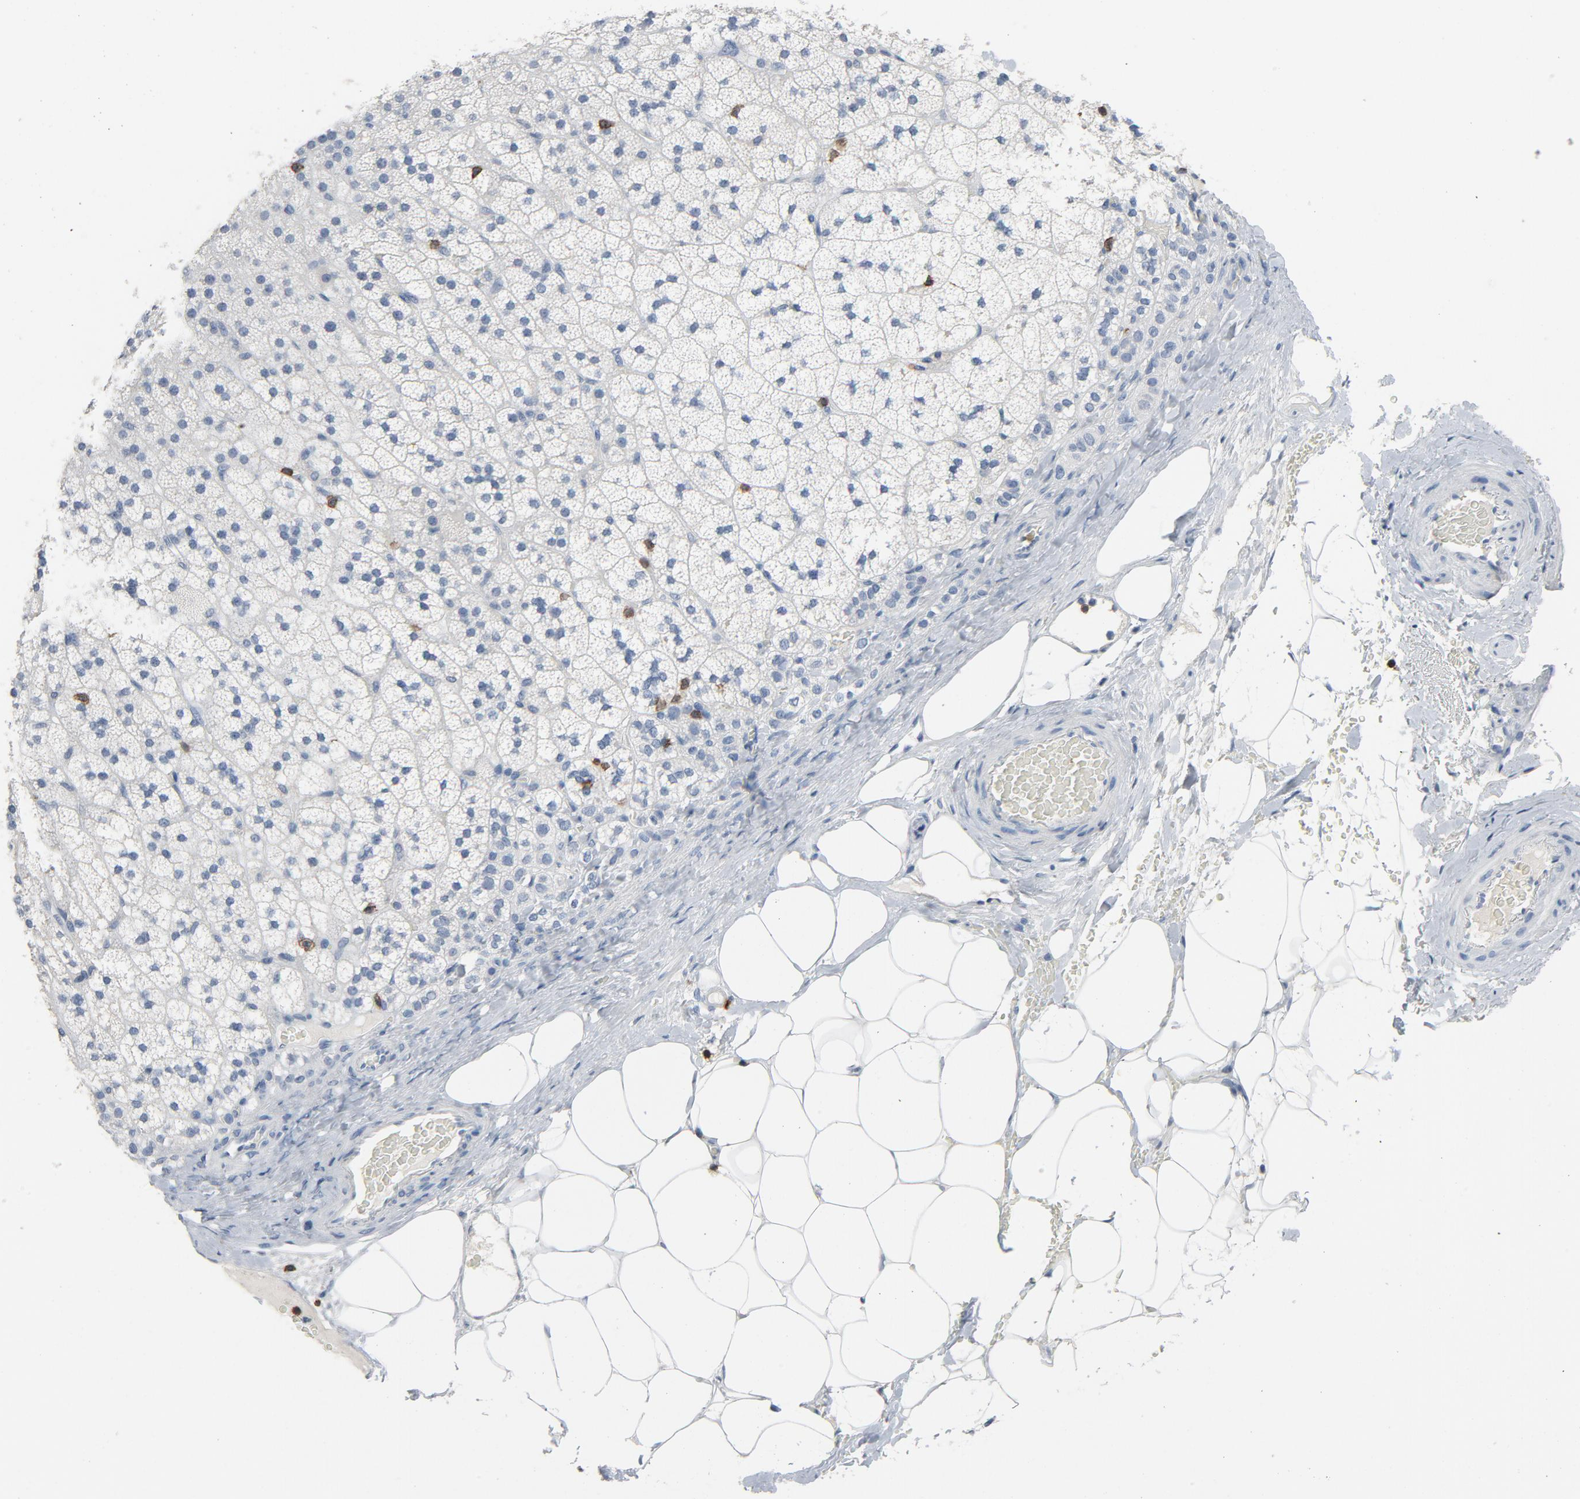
{"staining": {"intensity": "weak", "quantity": "<25%", "location": "cytoplasmic/membranous"}, "tissue": "adrenal gland", "cell_type": "Glandular cells", "image_type": "normal", "snomed": [{"axis": "morphology", "description": "Normal tissue, NOS"}, {"axis": "topography", "description": "Adrenal gland"}], "caption": "This is a histopathology image of IHC staining of benign adrenal gland, which shows no expression in glandular cells.", "gene": "LCK", "patient": {"sex": "male", "age": 35}}